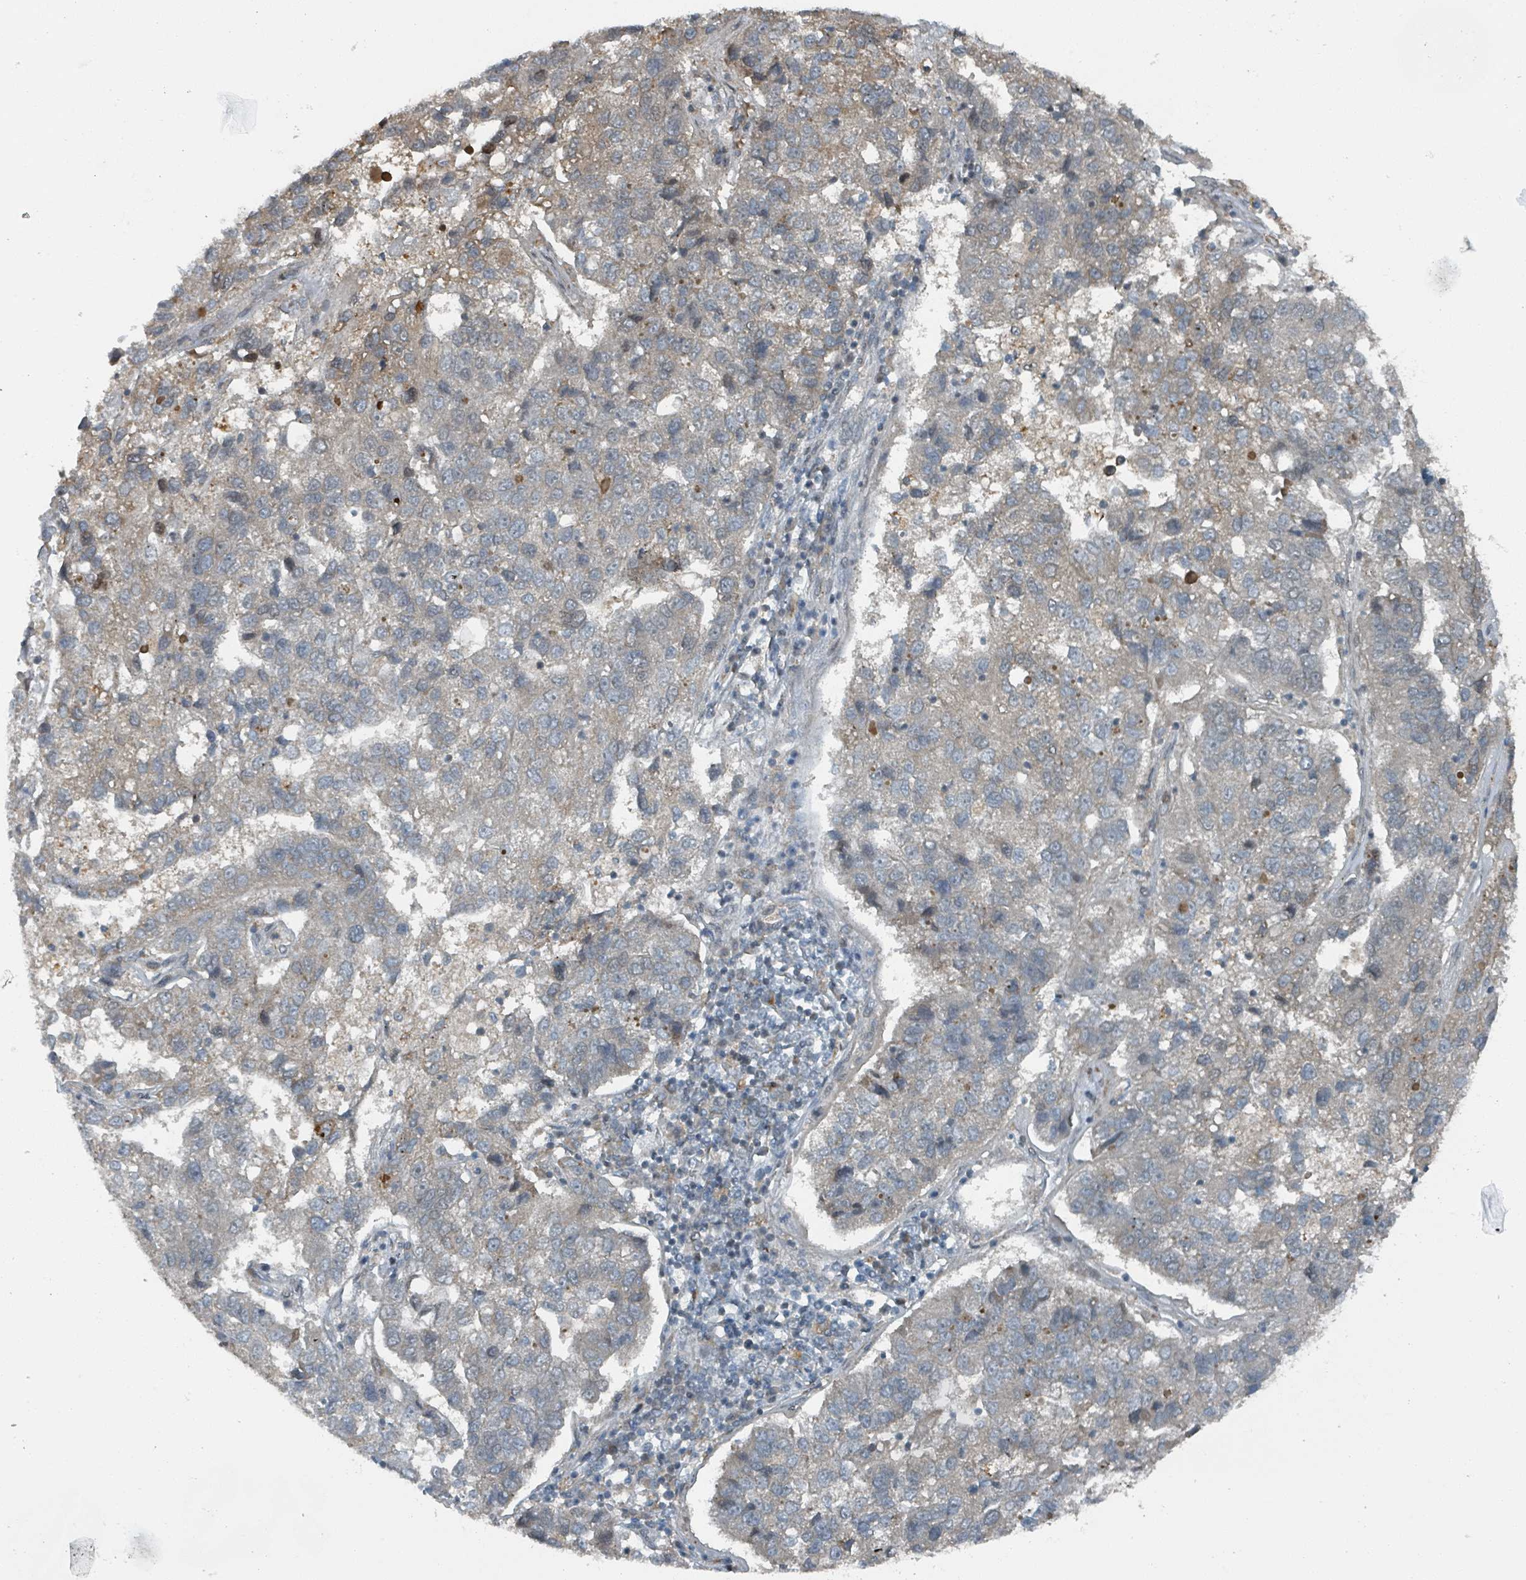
{"staining": {"intensity": "negative", "quantity": "none", "location": "none"}, "tissue": "pancreatic cancer", "cell_type": "Tumor cells", "image_type": "cancer", "snomed": [{"axis": "morphology", "description": "Adenocarcinoma, NOS"}, {"axis": "topography", "description": "Pancreas"}], "caption": "The histopathology image displays no staining of tumor cells in pancreatic adenocarcinoma.", "gene": "PHIP", "patient": {"sex": "female", "age": 61}}